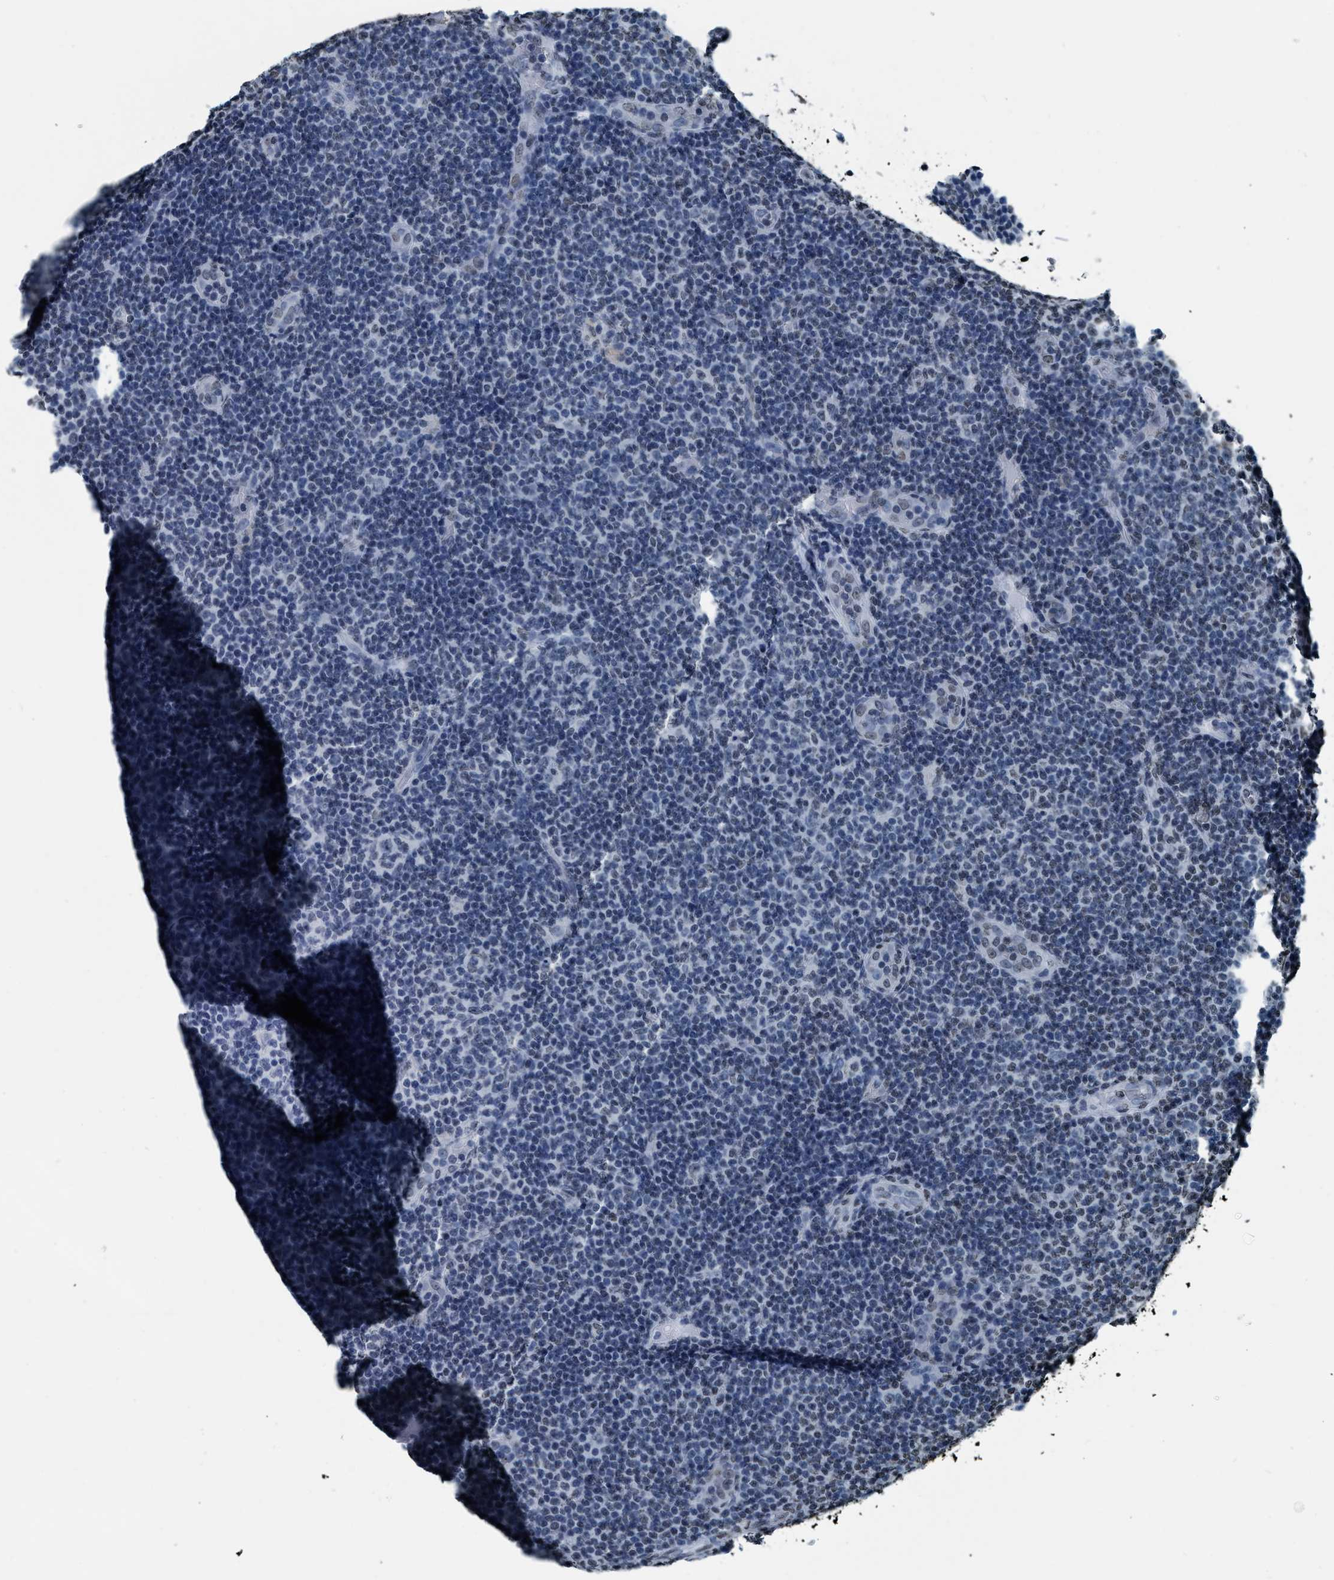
{"staining": {"intensity": "negative", "quantity": "none", "location": "none"}, "tissue": "lymphoma", "cell_type": "Tumor cells", "image_type": "cancer", "snomed": [{"axis": "morphology", "description": "Malignant lymphoma, non-Hodgkin's type, Low grade"}, {"axis": "topography", "description": "Lymph node"}], "caption": "A photomicrograph of human low-grade malignant lymphoma, non-Hodgkin's type is negative for staining in tumor cells. Nuclei are stained in blue.", "gene": "CCNE2", "patient": {"sex": "male", "age": 83}}